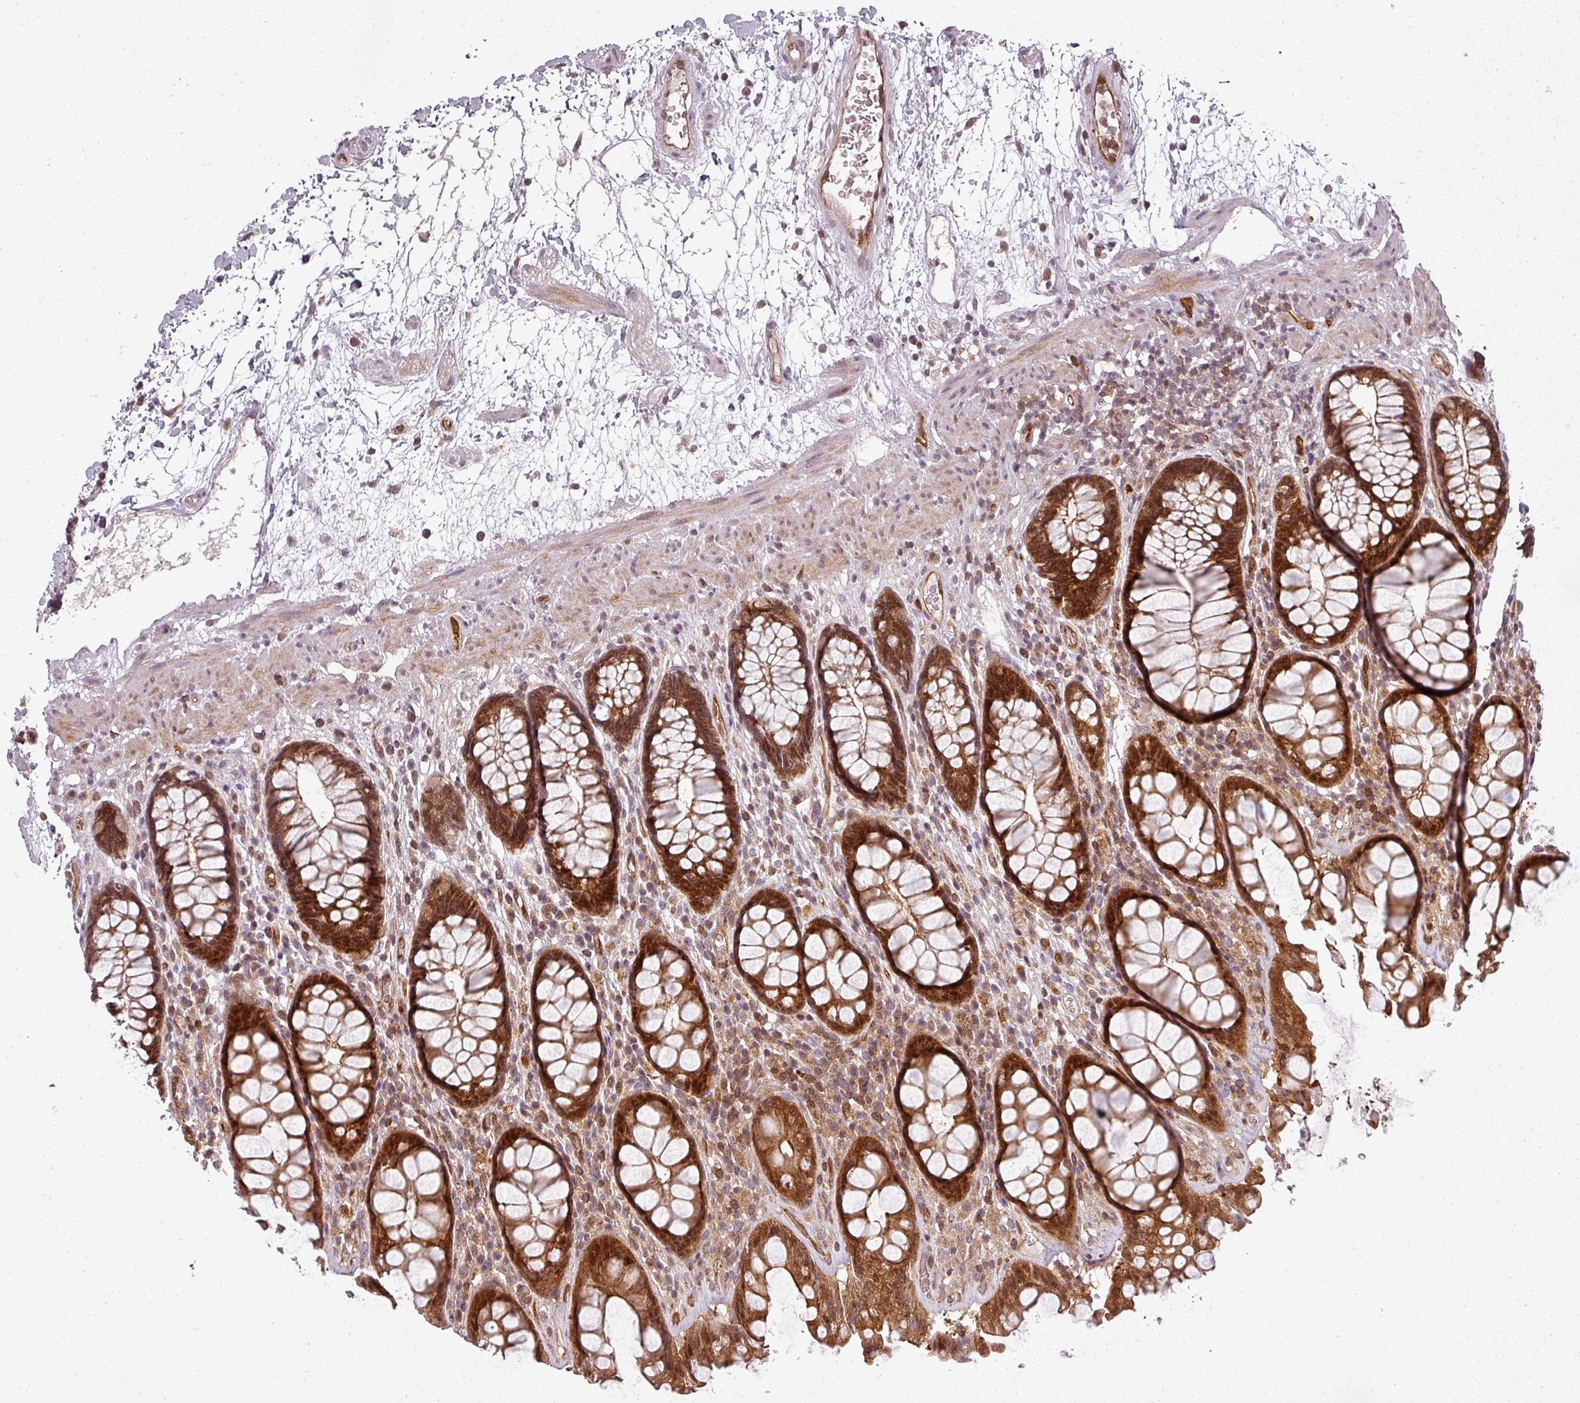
{"staining": {"intensity": "strong", "quantity": ">75%", "location": "cytoplasmic/membranous,nuclear"}, "tissue": "rectum", "cell_type": "Glandular cells", "image_type": "normal", "snomed": [{"axis": "morphology", "description": "Normal tissue, NOS"}, {"axis": "topography", "description": "Rectum"}], "caption": "Strong cytoplasmic/membranous,nuclear expression is present in about >75% of glandular cells in unremarkable rectum. (brown staining indicates protein expression, while blue staining denotes nuclei).", "gene": "CLIC1", "patient": {"sex": "male", "age": 64}}